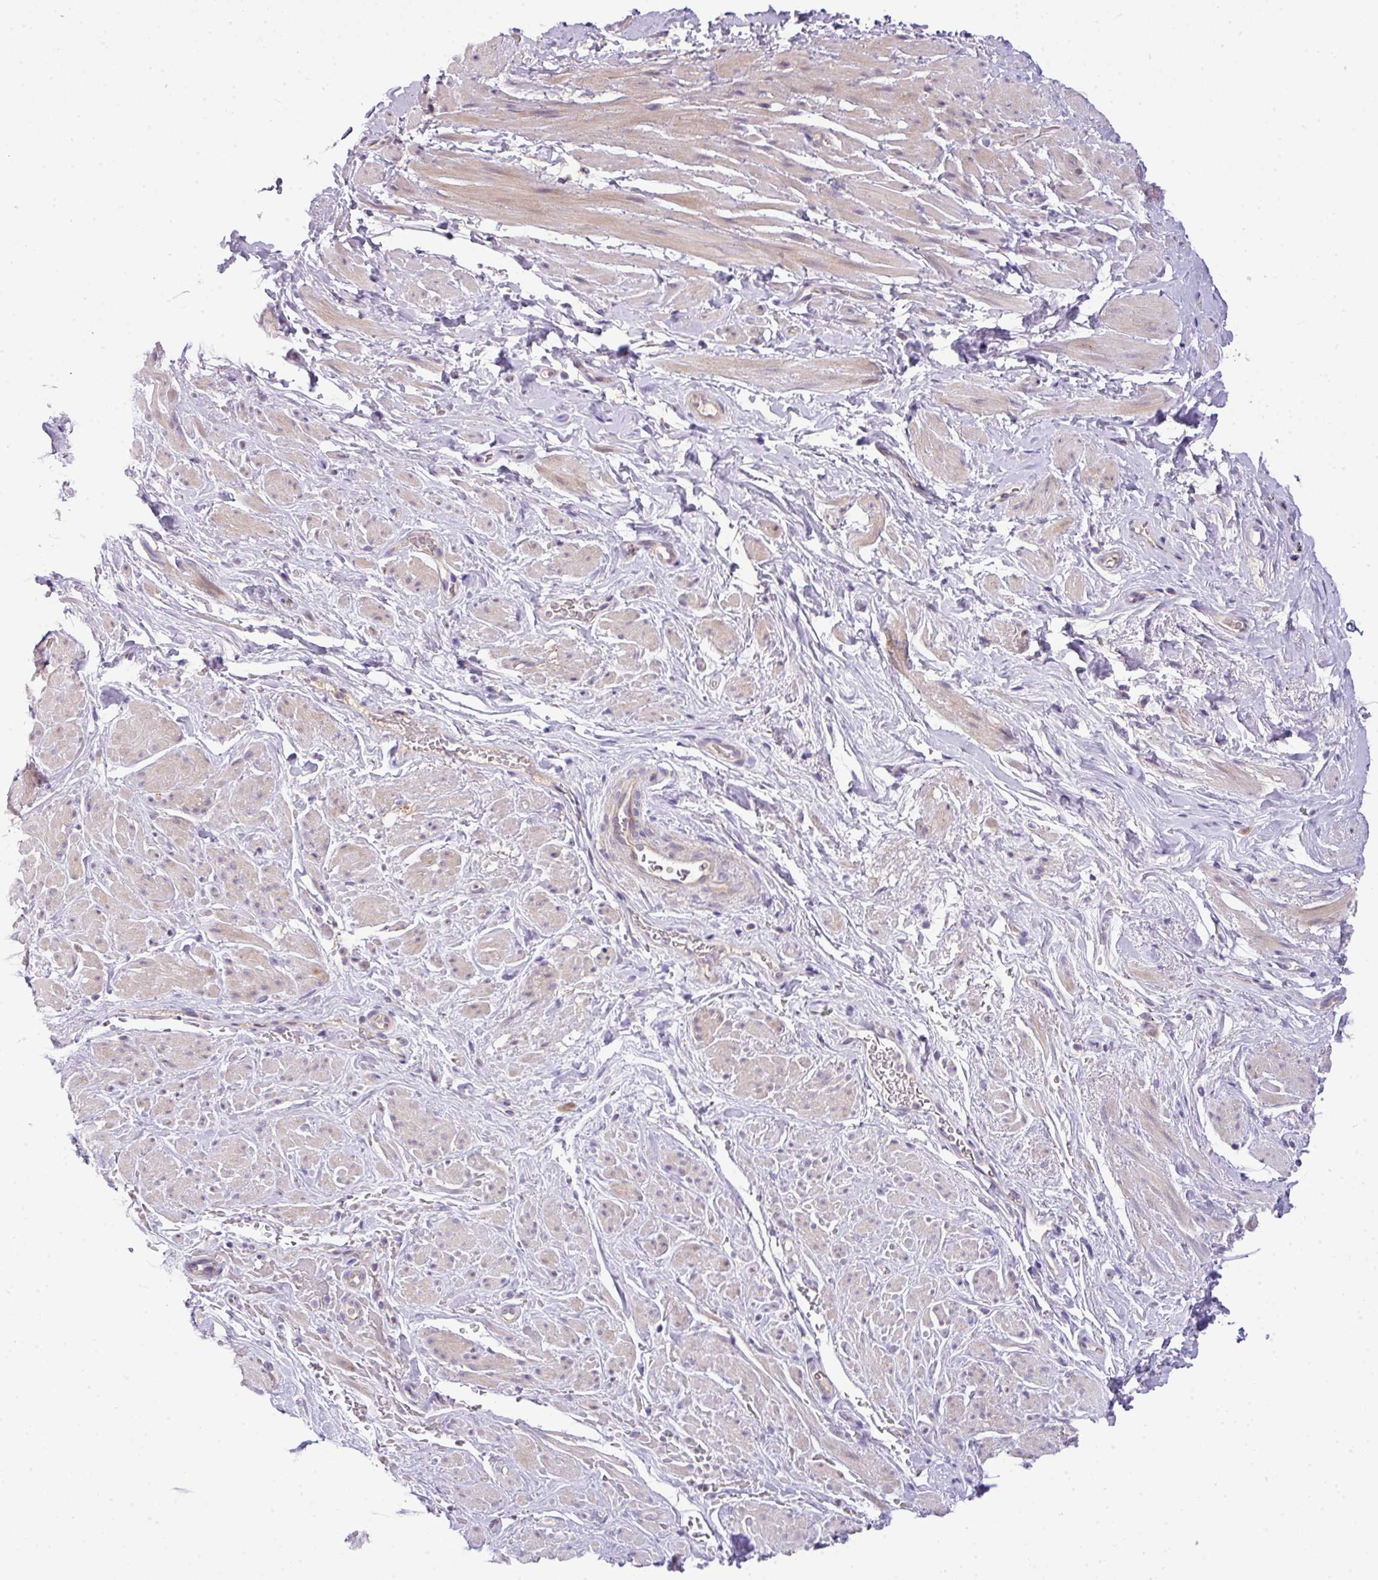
{"staining": {"intensity": "weak", "quantity": "25%-75%", "location": "cytoplasmic/membranous"}, "tissue": "smooth muscle", "cell_type": "Smooth muscle cells", "image_type": "normal", "snomed": [{"axis": "morphology", "description": "Normal tissue, NOS"}, {"axis": "topography", "description": "Smooth muscle"}, {"axis": "topography", "description": "Peripheral nerve tissue"}], "caption": "IHC image of unremarkable smooth muscle: human smooth muscle stained using IHC shows low levels of weak protein expression localized specifically in the cytoplasmic/membranous of smooth muscle cells, appearing as a cytoplasmic/membranous brown color.", "gene": "PIK3R5", "patient": {"sex": "male", "age": 69}}